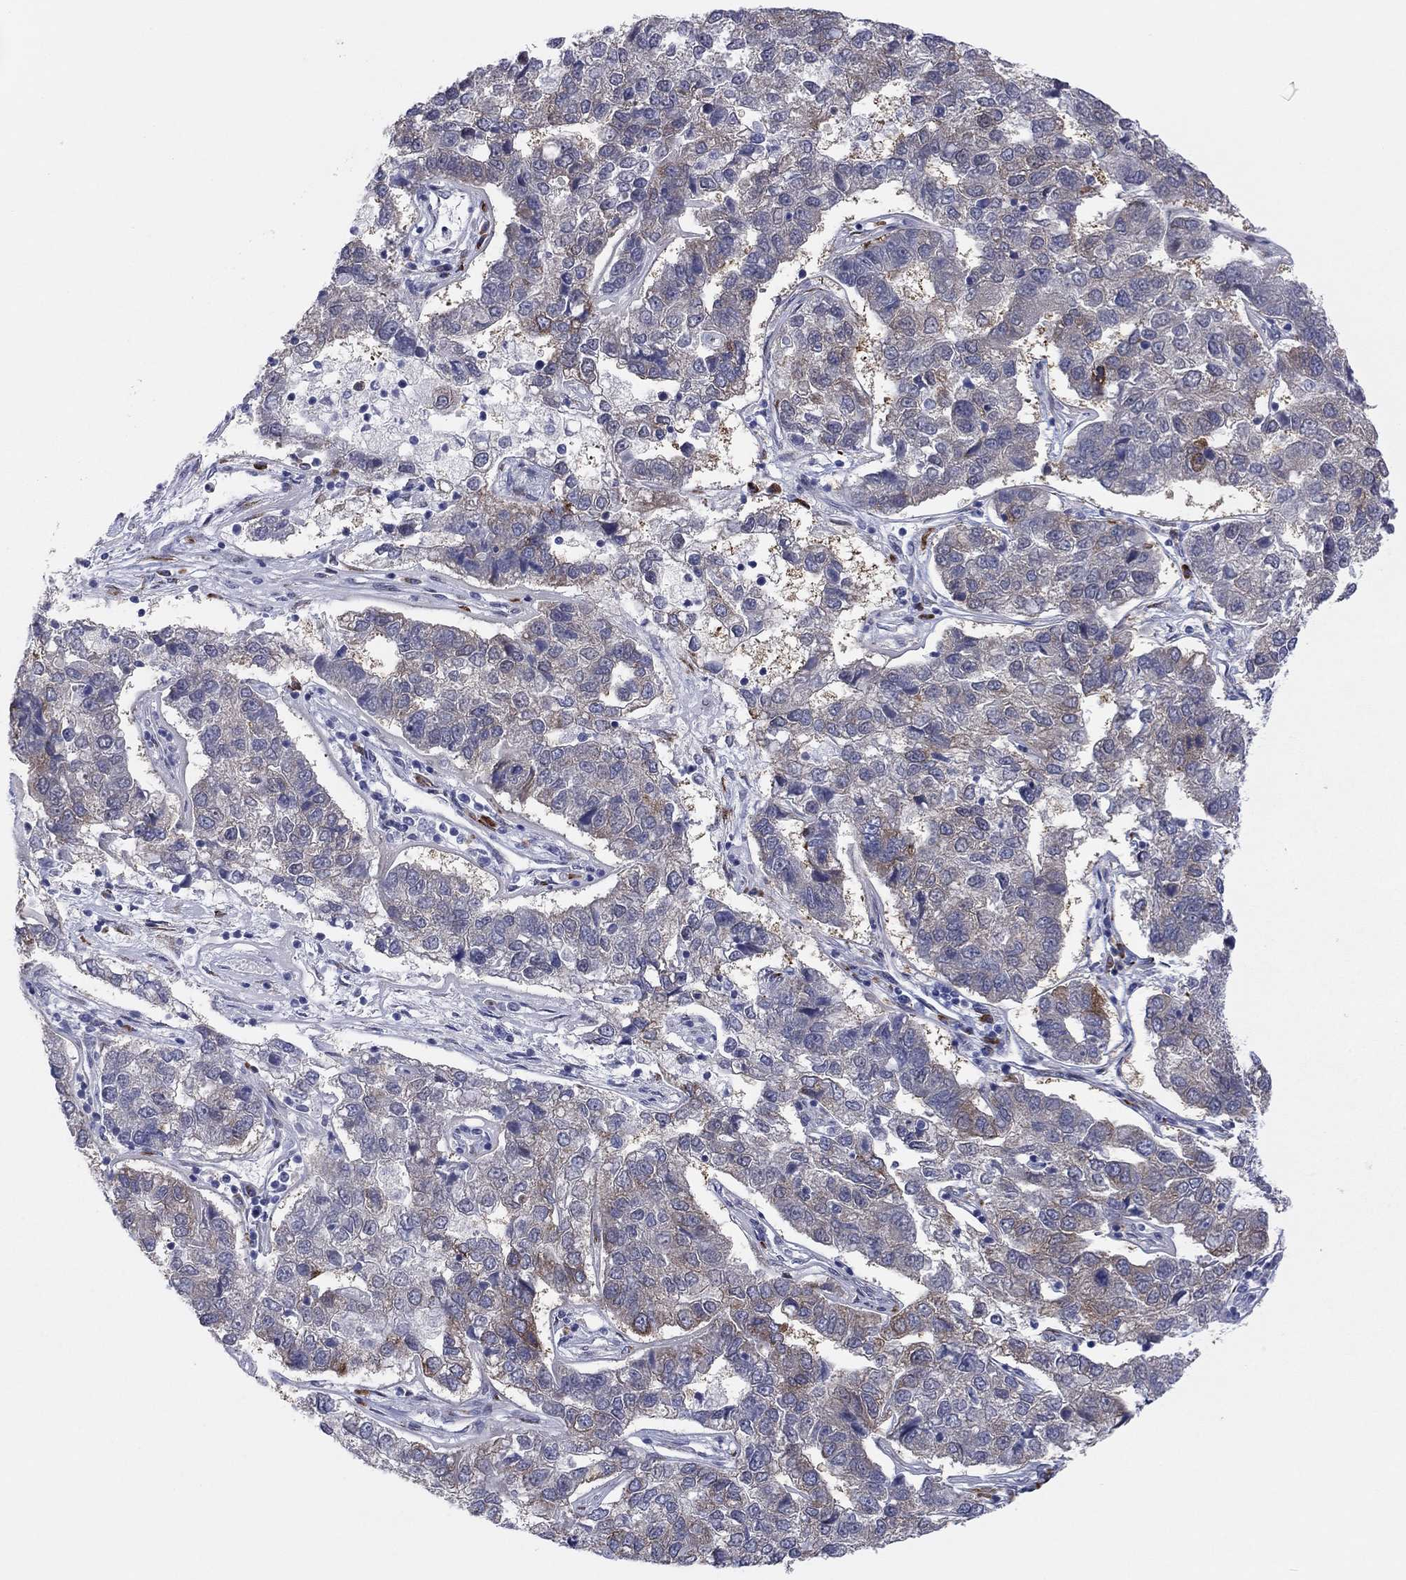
{"staining": {"intensity": "moderate", "quantity": "<25%", "location": "cytoplasmic/membranous"}, "tissue": "pancreatic cancer", "cell_type": "Tumor cells", "image_type": "cancer", "snomed": [{"axis": "morphology", "description": "Adenocarcinoma, NOS"}, {"axis": "topography", "description": "Pancreas"}], "caption": "Tumor cells exhibit low levels of moderate cytoplasmic/membranous expression in about <25% of cells in pancreatic adenocarcinoma.", "gene": "TTC21B", "patient": {"sex": "female", "age": 61}}